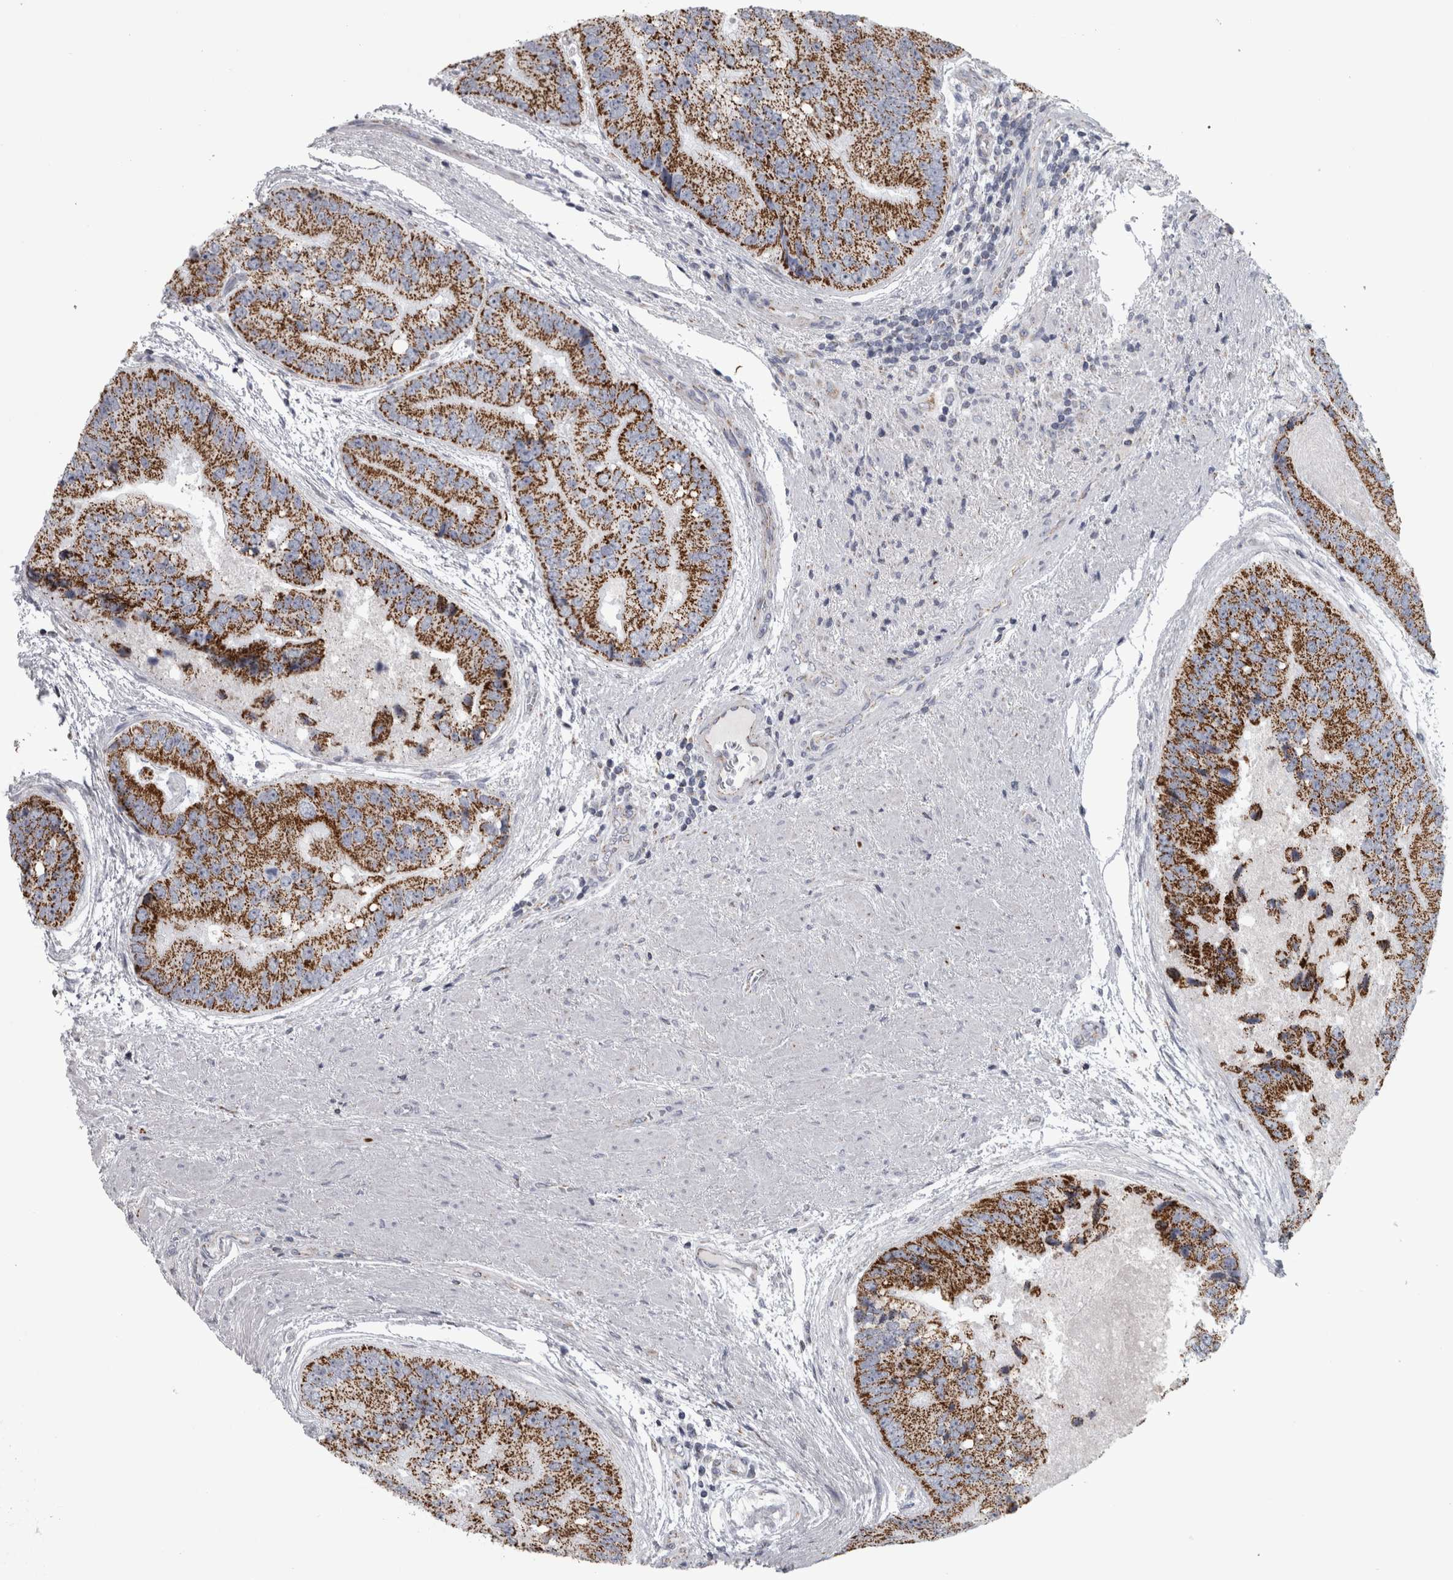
{"staining": {"intensity": "strong", "quantity": ">75%", "location": "cytoplasmic/membranous"}, "tissue": "prostate cancer", "cell_type": "Tumor cells", "image_type": "cancer", "snomed": [{"axis": "morphology", "description": "Adenocarcinoma, High grade"}, {"axis": "topography", "description": "Prostate"}], "caption": "High-grade adenocarcinoma (prostate) tissue shows strong cytoplasmic/membranous staining in approximately >75% of tumor cells, visualized by immunohistochemistry.", "gene": "DBT", "patient": {"sex": "male", "age": 70}}